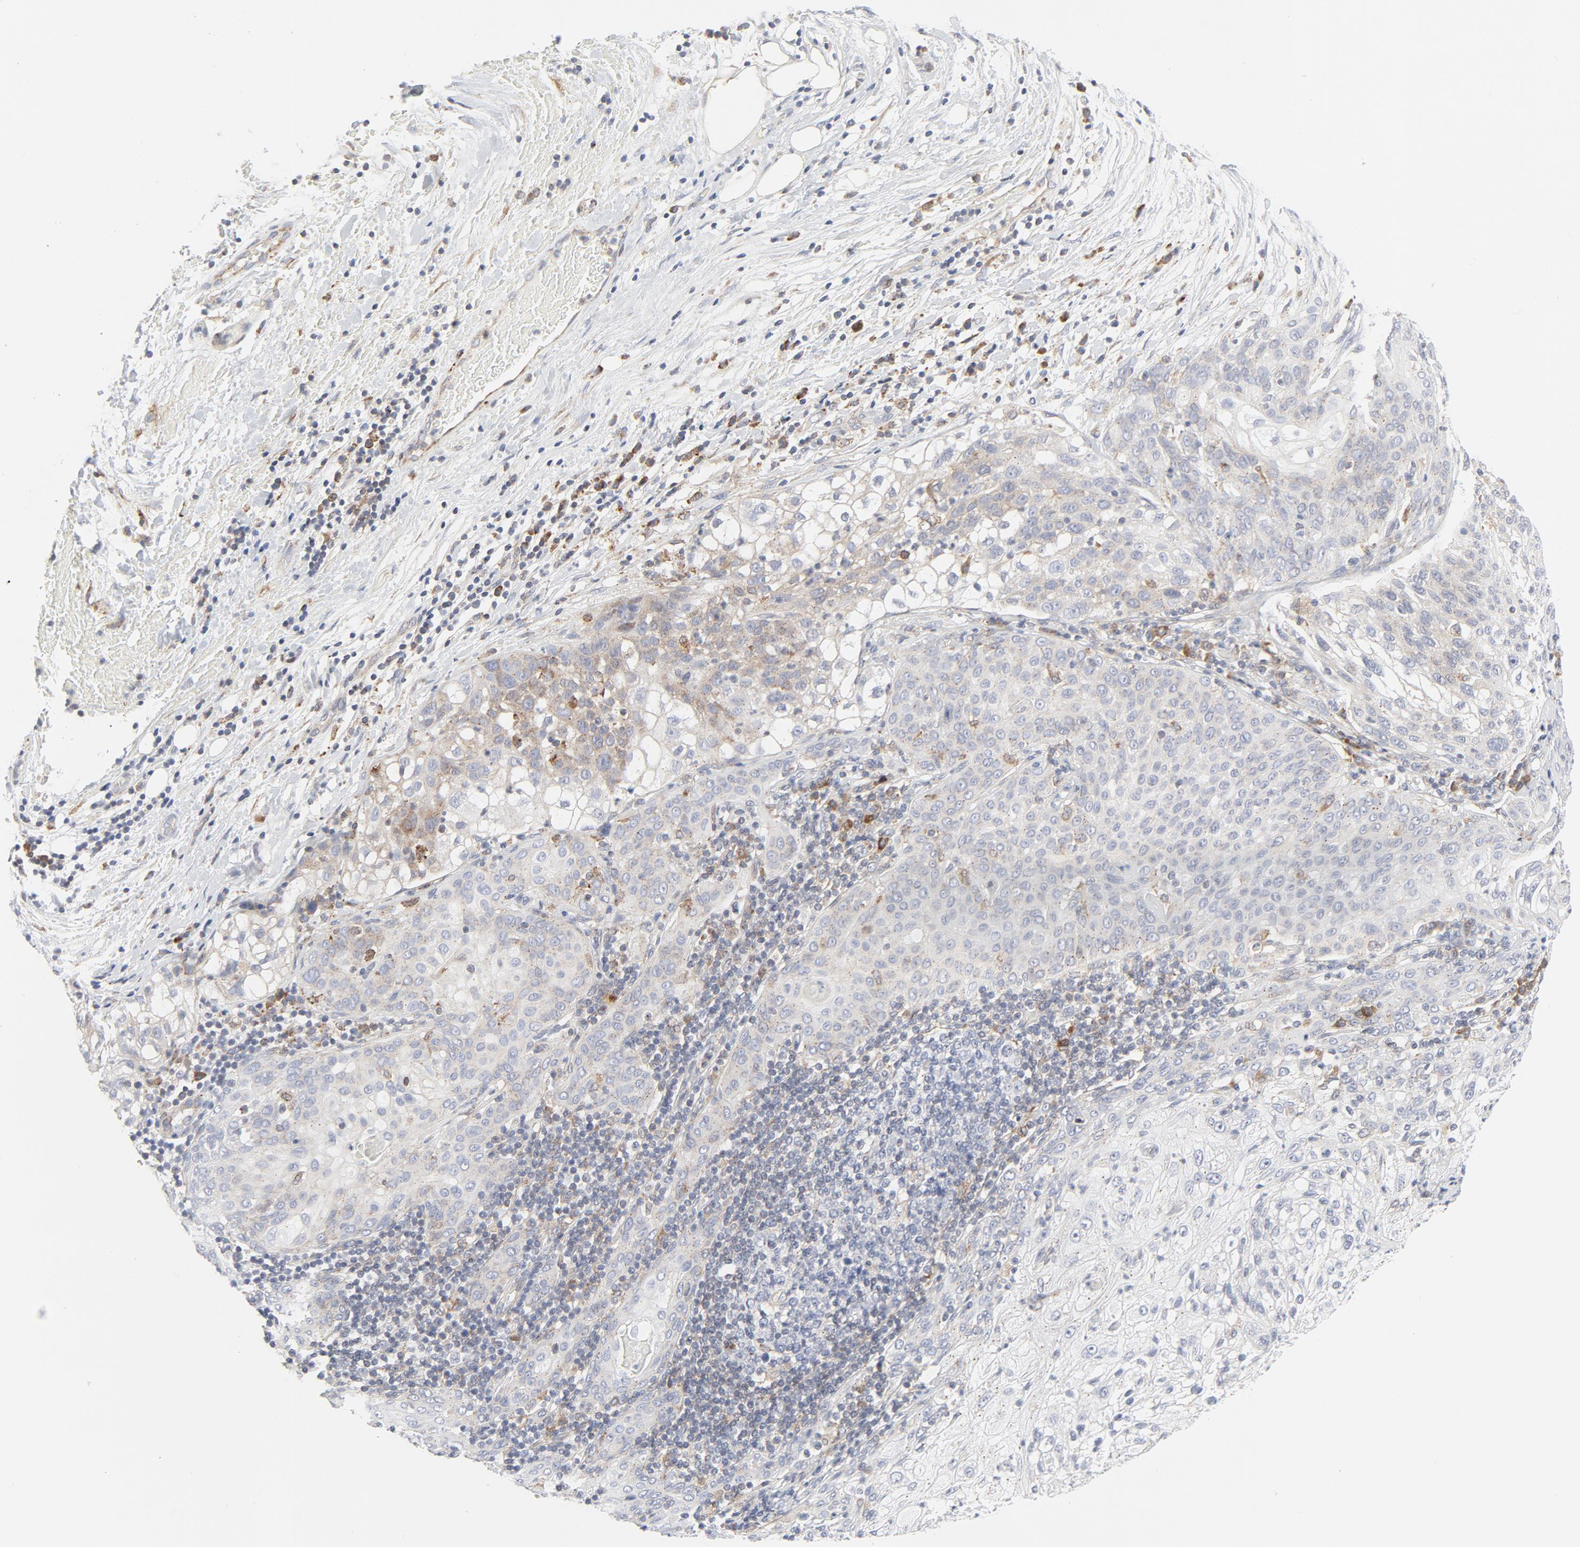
{"staining": {"intensity": "weak", "quantity": "25%-75%", "location": "cytoplasmic/membranous"}, "tissue": "lung cancer", "cell_type": "Tumor cells", "image_type": "cancer", "snomed": [{"axis": "morphology", "description": "Inflammation, NOS"}, {"axis": "morphology", "description": "Squamous cell carcinoma, NOS"}, {"axis": "topography", "description": "Lymph node"}, {"axis": "topography", "description": "Soft tissue"}, {"axis": "topography", "description": "Lung"}], "caption": "Weak cytoplasmic/membranous positivity for a protein is seen in about 25%-75% of tumor cells of lung squamous cell carcinoma using immunohistochemistry (IHC).", "gene": "LRP6", "patient": {"sex": "male", "age": 66}}